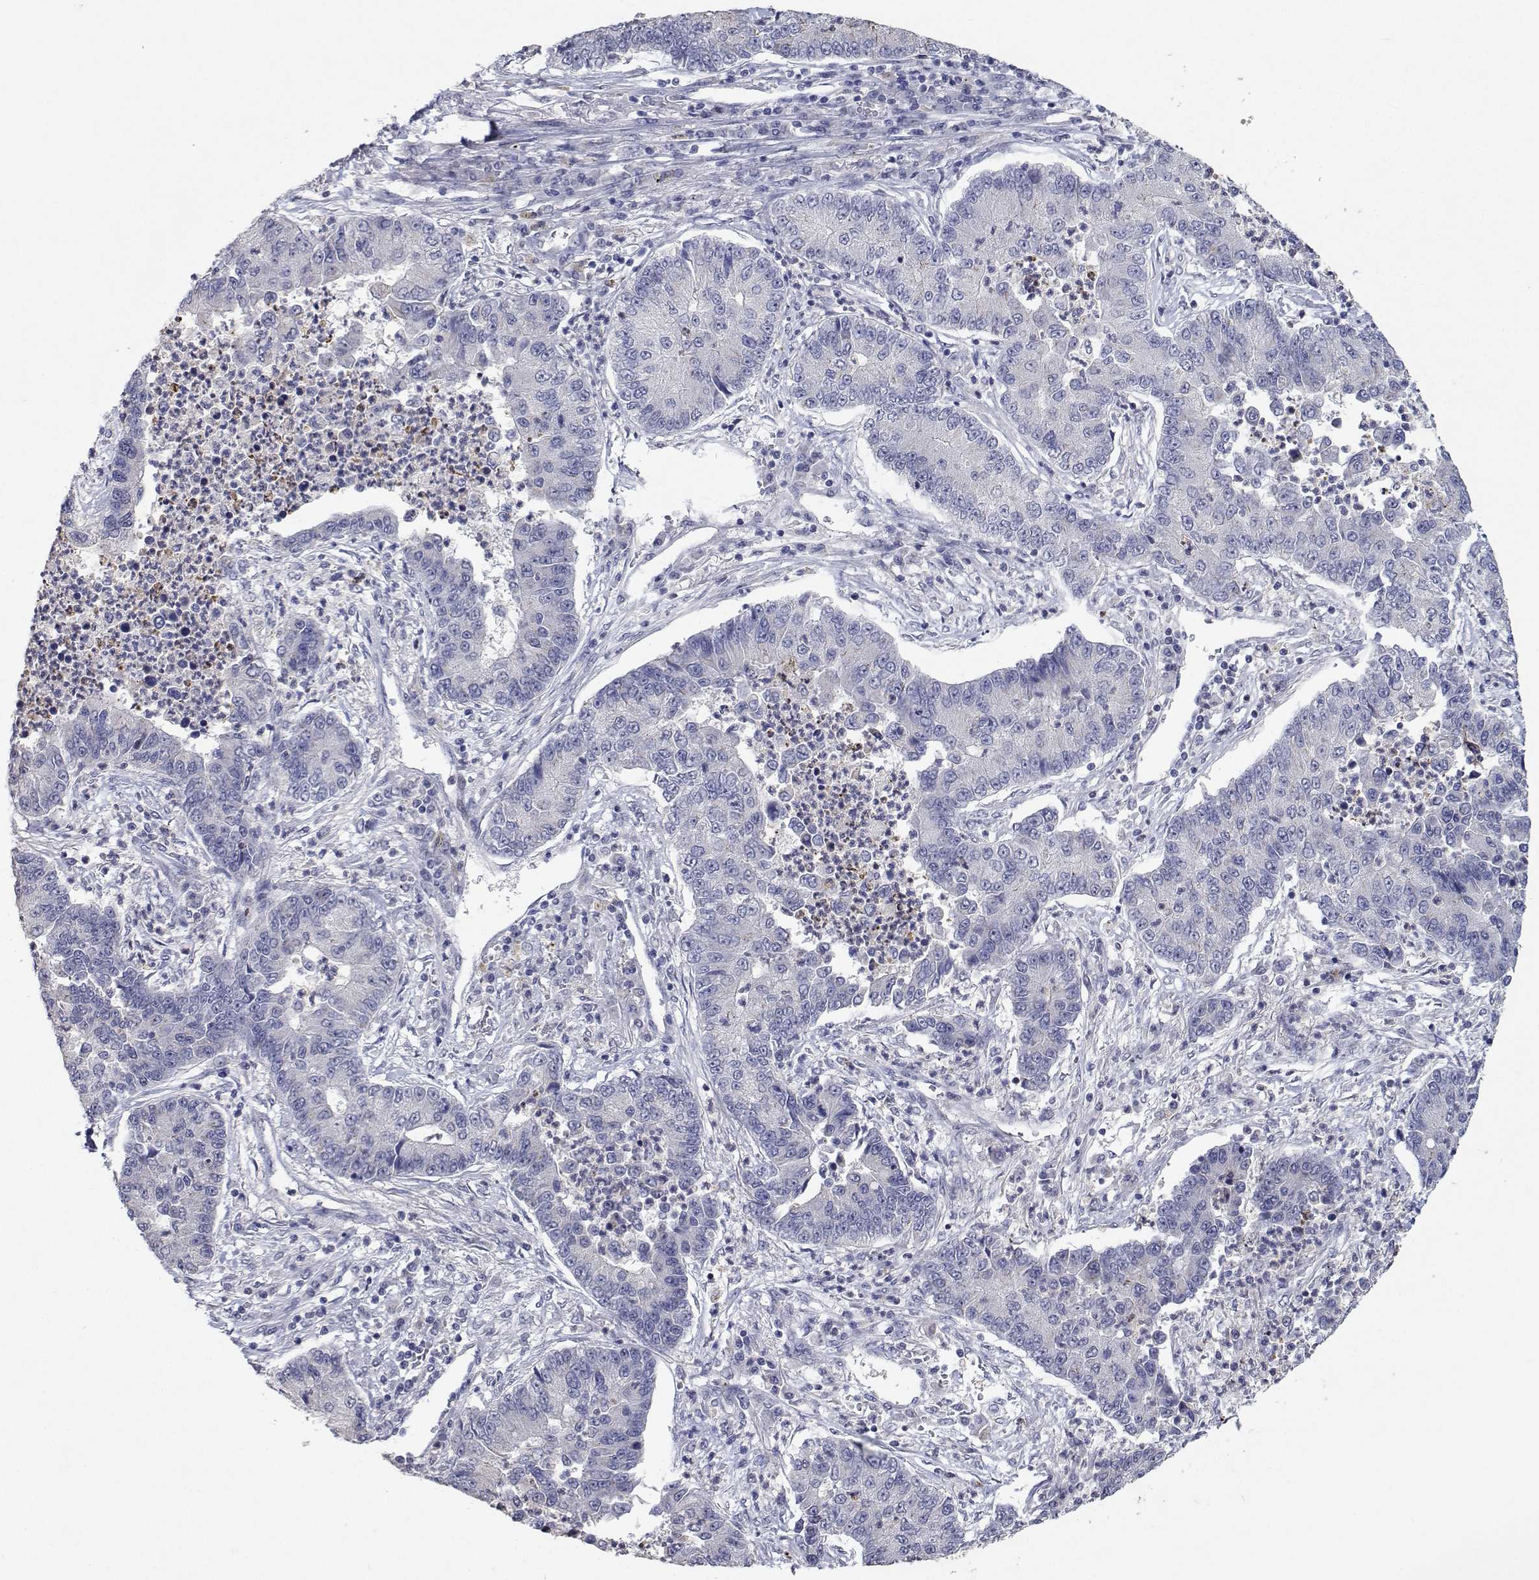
{"staining": {"intensity": "negative", "quantity": "none", "location": "none"}, "tissue": "lung cancer", "cell_type": "Tumor cells", "image_type": "cancer", "snomed": [{"axis": "morphology", "description": "Adenocarcinoma, NOS"}, {"axis": "topography", "description": "Lung"}], "caption": "Tumor cells show no significant protein staining in lung cancer. Brightfield microscopy of IHC stained with DAB (3,3'-diaminobenzidine) (brown) and hematoxylin (blue), captured at high magnification.", "gene": "RBPJL", "patient": {"sex": "female", "age": 57}}